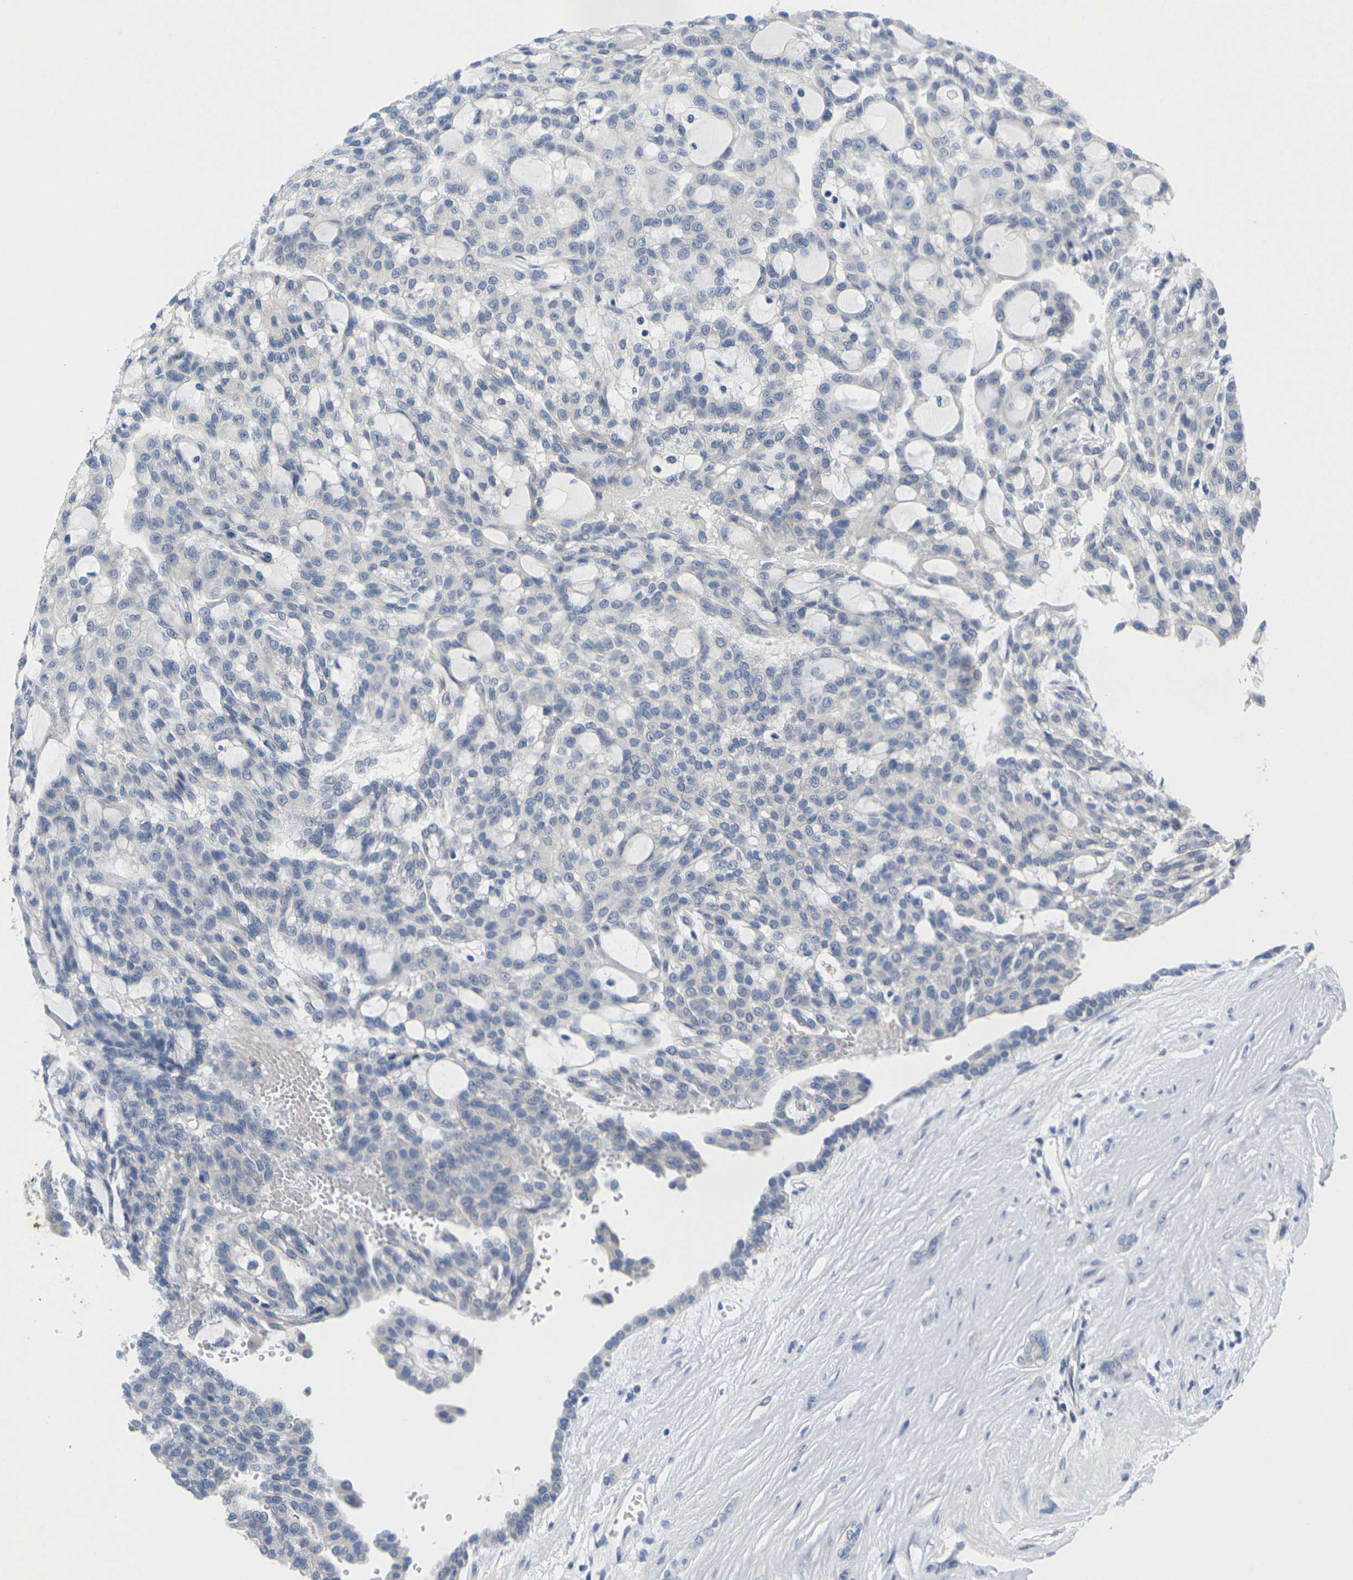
{"staining": {"intensity": "negative", "quantity": "none", "location": "none"}, "tissue": "renal cancer", "cell_type": "Tumor cells", "image_type": "cancer", "snomed": [{"axis": "morphology", "description": "Adenocarcinoma, NOS"}, {"axis": "topography", "description": "Kidney"}], "caption": "Immunohistochemistry (IHC) image of neoplastic tissue: human renal adenocarcinoma stained with DAB (3,3'-diaminobenzidine) exhibits no significant protein staining in tumor cells.", "gene": "TNNI3", "patient": {"sex": "male", "age": 63}}